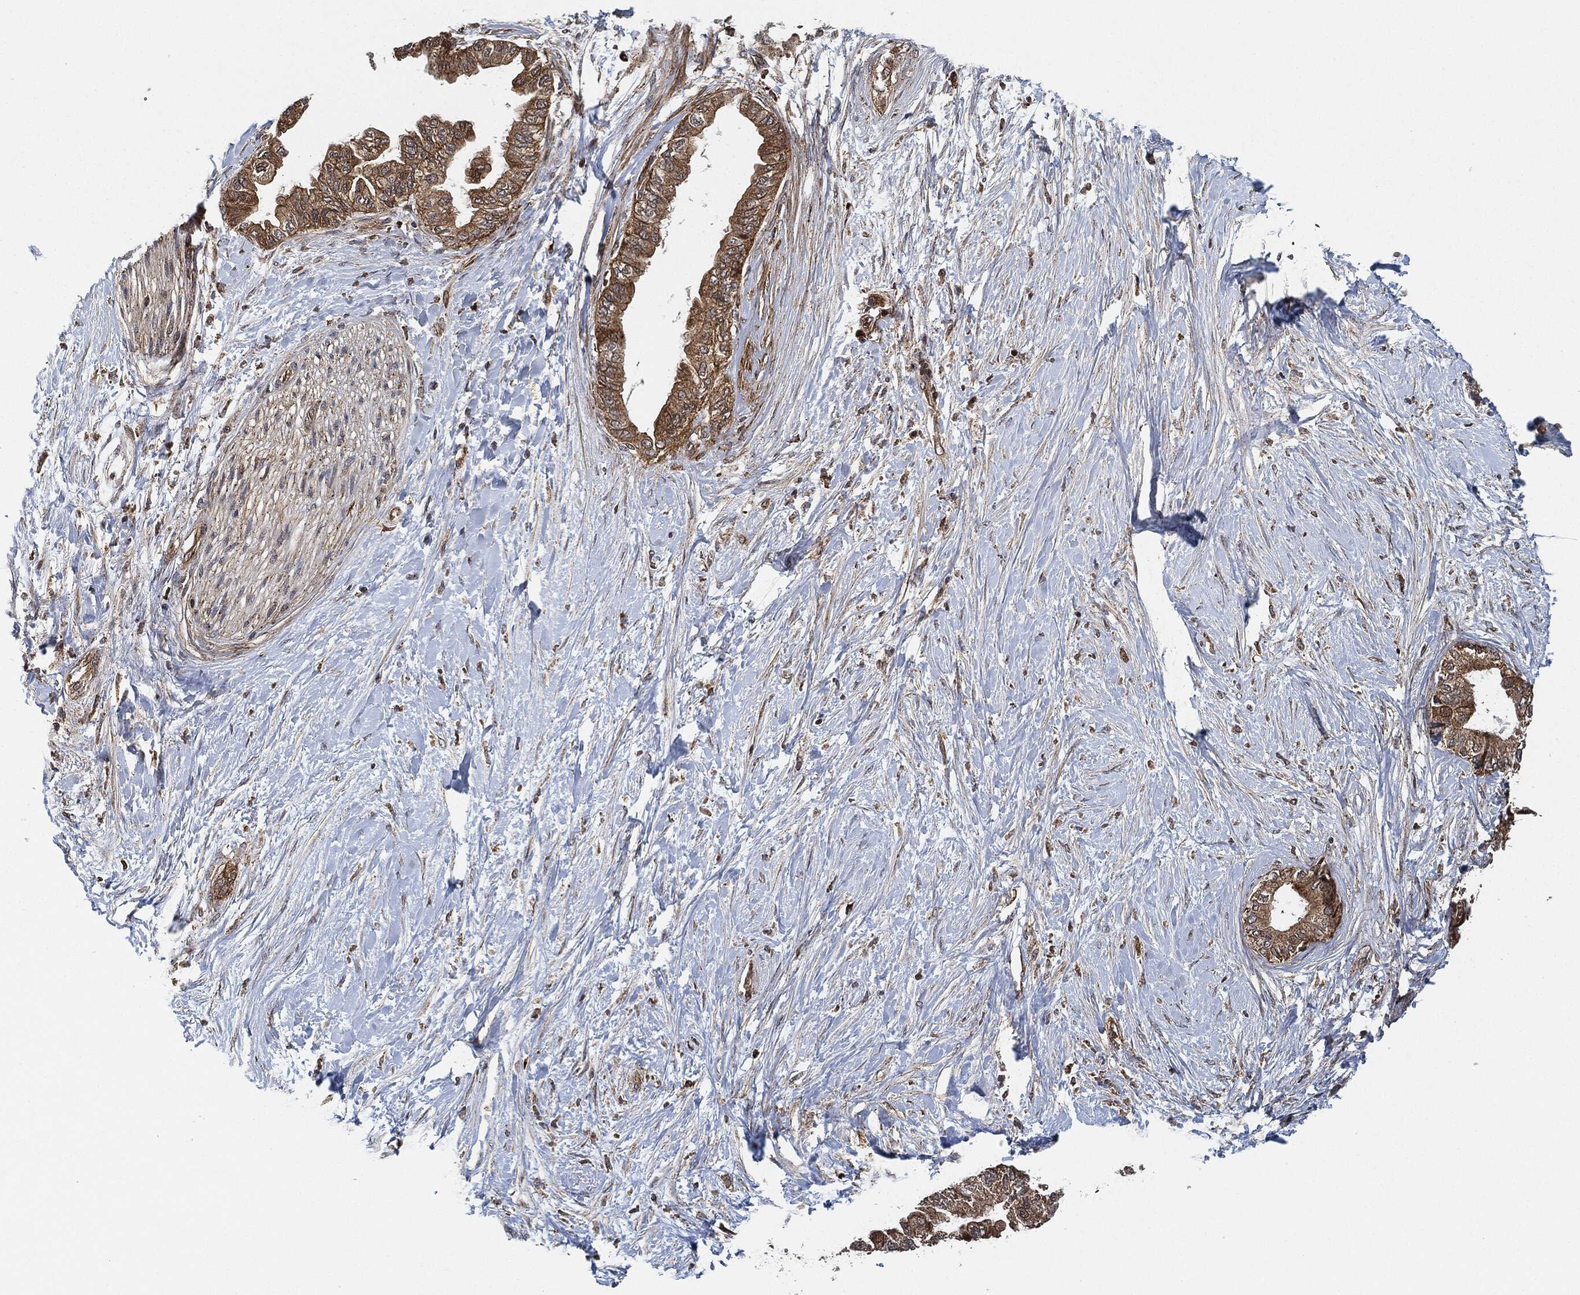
{"staining": {"intensity": "strong", "quantity": "25%-75%", "location": "cytoplasmic/membranous"}, "tissue": "pancreatic cancer", "cell_type": "Tumor cells", "image_type": "cancer", "snomed": [{"axis": "morphology", "description": "Normal tissue, NOS"}, {"axis": "morphology", "description": "Adenocarcinoma, NOS"}, {"axis": "topography", "description": "Pancreas"}, {"axis": "topography", "description": "Duodenum"}], "caption": "Immunohistochemistry (IHC) (DAB (3,3'-diaminobenzidine)) staining of human pancreatic cancer demonstrates strong cytoplasmic/membranous protein expression in approximately 25%-75% of tumor cells. (IHC, brightfield microscopy, high magnification).", "gene": "MAP3K3", "patient": {"sex": "female", "age": 60}}